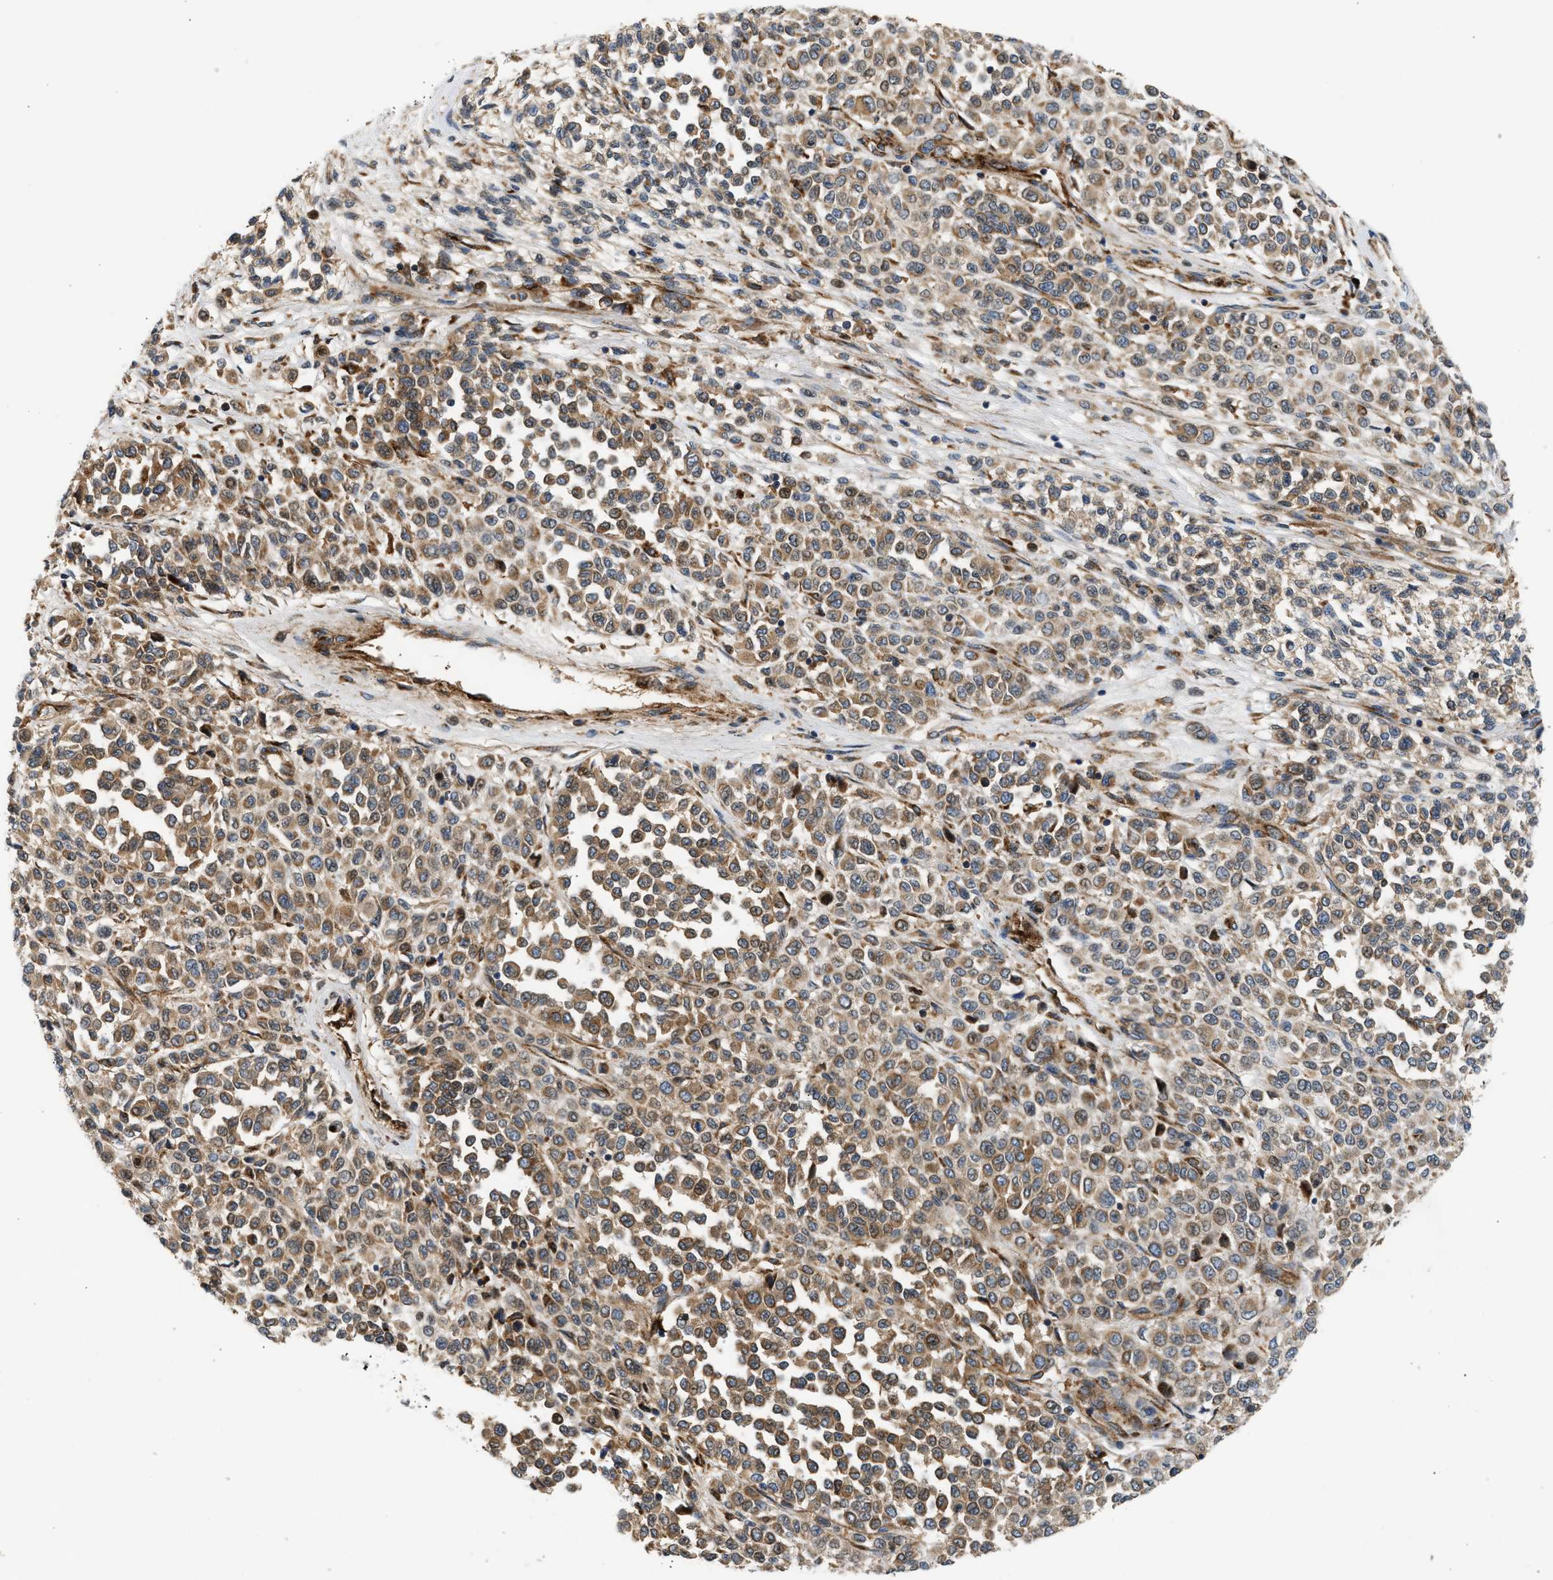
{"staining": {"intensity": "moderate", "quantity": ">75%", "location": "cytoplasmic/membranous"}, "tissue": "melanoma", "cell_type": "Tumor cells", "image_type": "cancer", "snomed": [{"axis": "morphology", "description": "Malignant melanoma, Metastatic site"}, {"axis": "topography", "description": "Pancreas"}], "caption": "The immunohistochemical stain highlights moderate cytoplasmic/membranous positivity in tumor cells of melanoma tissue.", "gene": "AMZ1", "patient": {"sex": "female", "age": 30}}